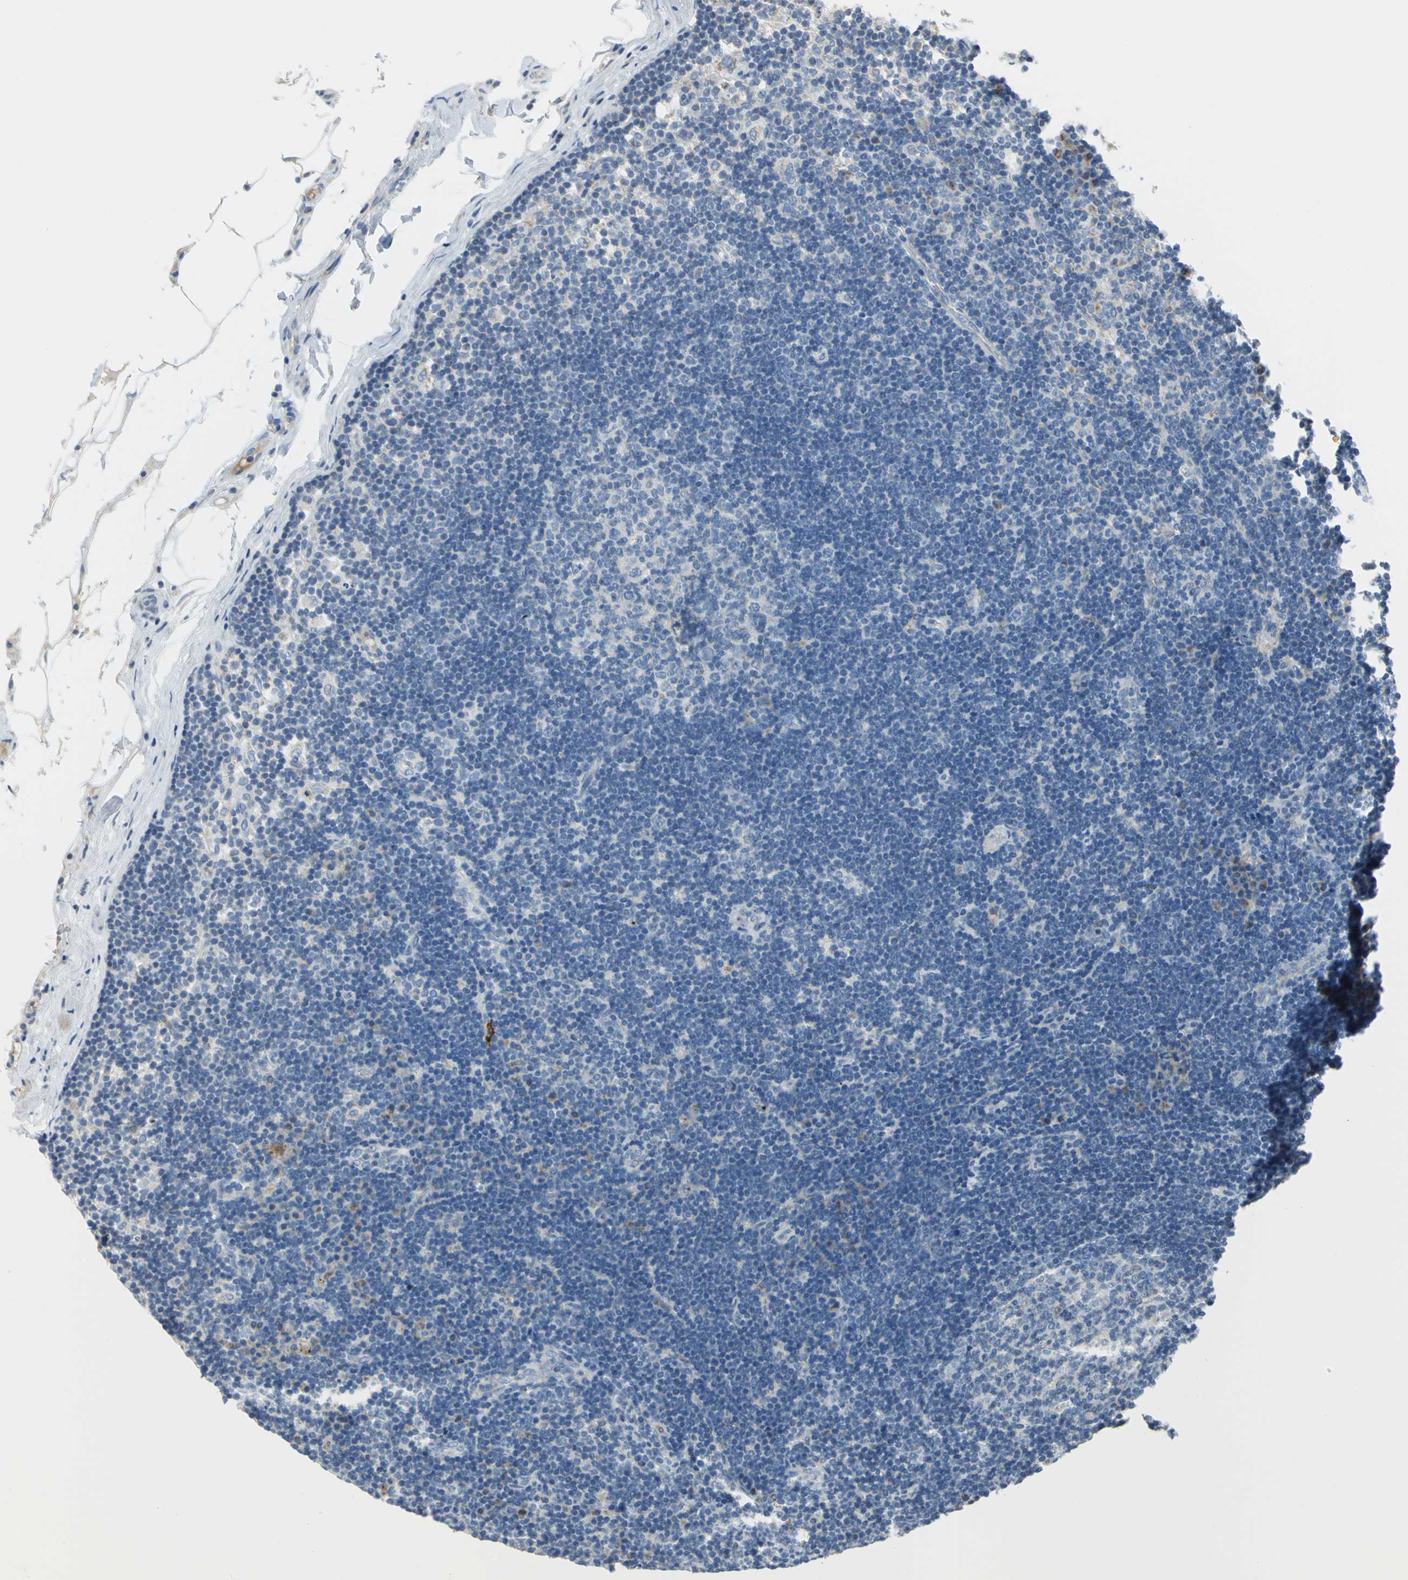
{"staining": {"intensity": "negative", "quantity": "none", "location": "none"}, "tissue": "lymph node", "cell_type": "Germinal center cells", "image_type": "normal", "snomed": [{"axis": "morphology", "description": "Normal tissue, NOS"}, {"axis": "morphology", "description": "Squamous cell carcinoma, metastatic, NOS"}, {"axis": "topography", "description": "Lymph node"}], "caption": "Photomicrograph shows no protein positivity in germinal center cells of benign lymph node. Brightfield microscopy of immunohistochemistry (IHC) stained with DAB (3,3'-diaminobenzidine) (brown) and hematoxylin (blue), captured at high magnification.", "gene": "ALOX15", "patient": {"sex": "female", "age": 53}}